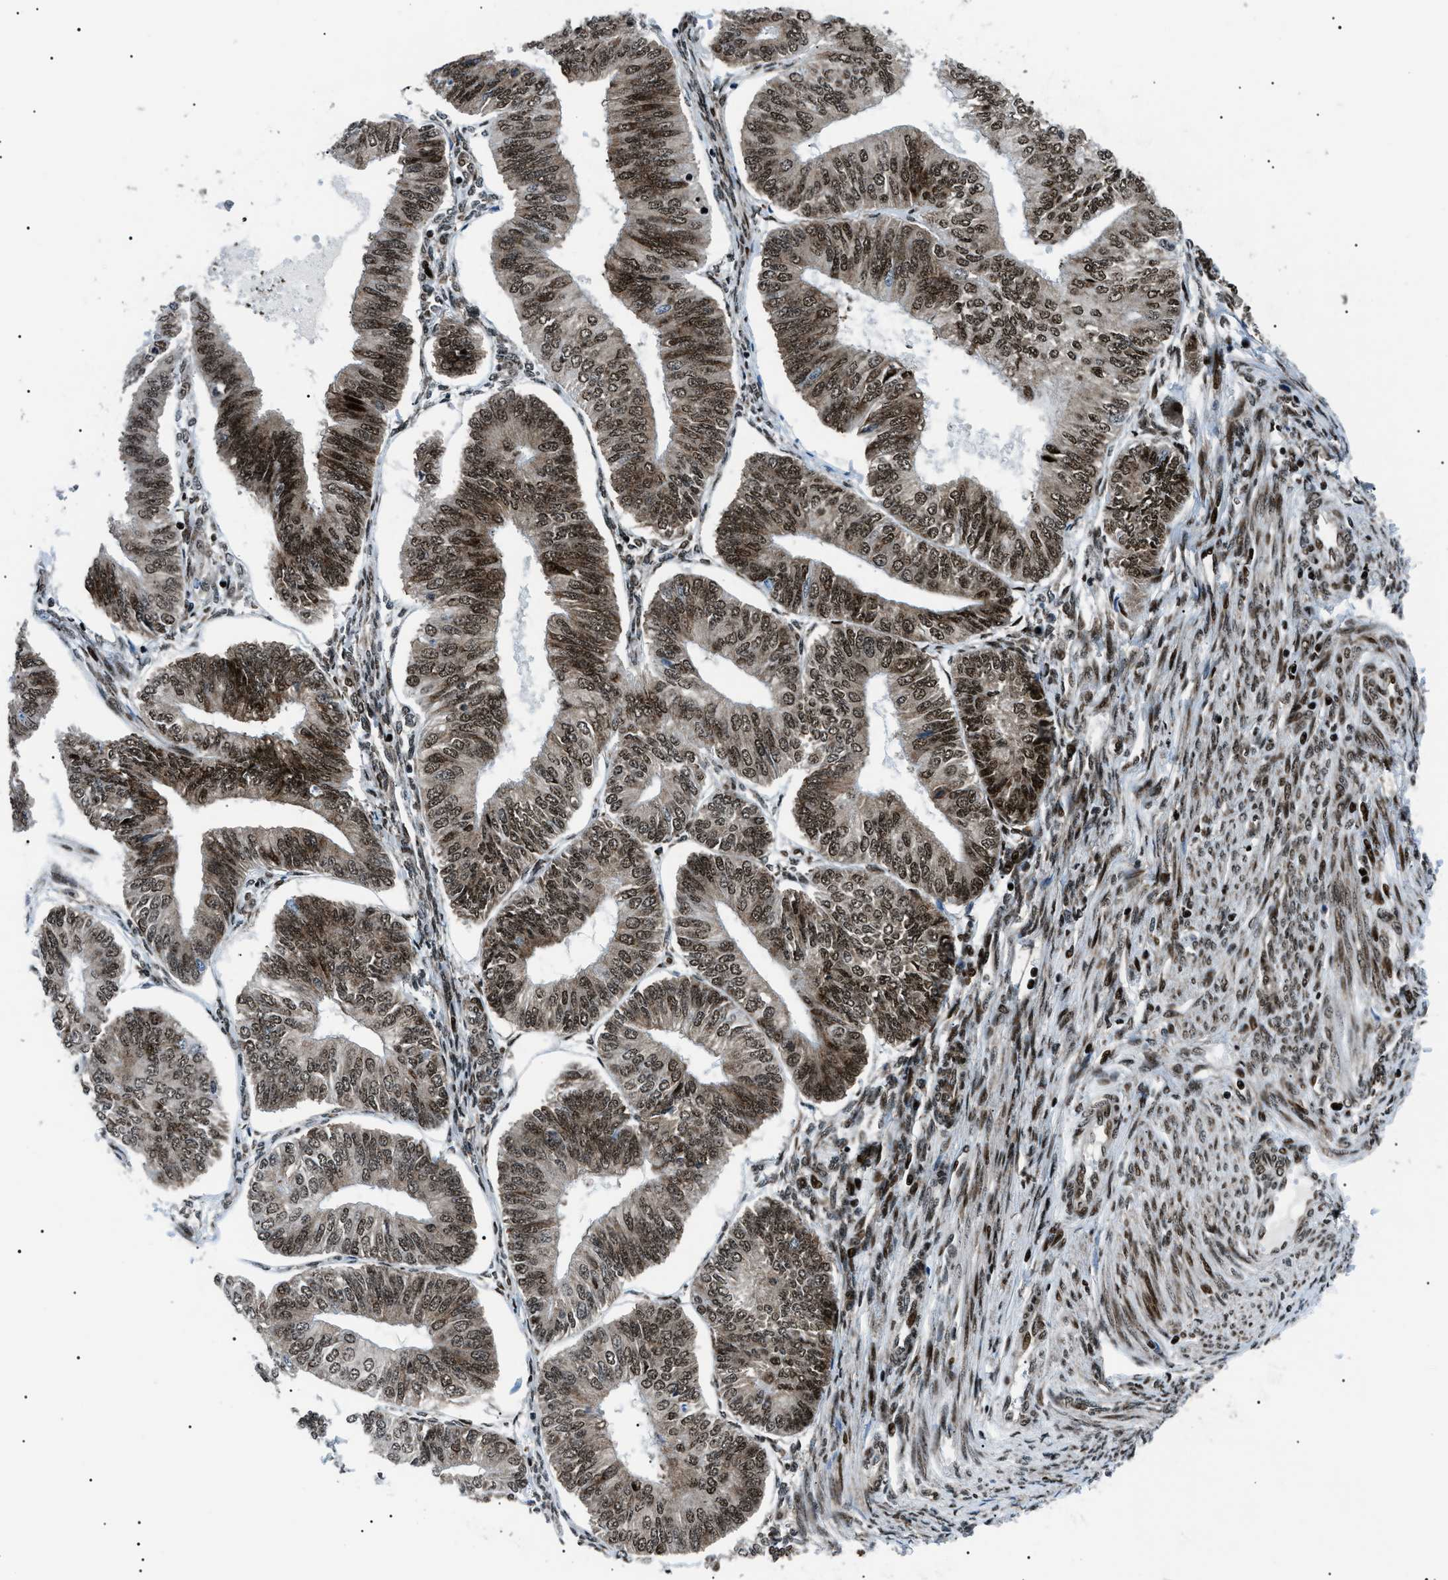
{"staining": {"intensity": "moderate", "quantity": ">75%", "location": "nuclear"}, "tissue": "endometrial cancer", "cell_type": "Tumor cells", "image_type": "cancer", "snomed": [{"axis": "morphology", "description": "Adenocarcinoma, NOS"}, {"axis": "topography", "description": "Endometrium"}], "caption": "Endometrial adenocarcinoma stained with a brown dye displays moderate nuclear positive expression in approximately >75% of tumor cells.", "gene": "HNRNPK", "patient": {"sex": "female", "age": 58}}